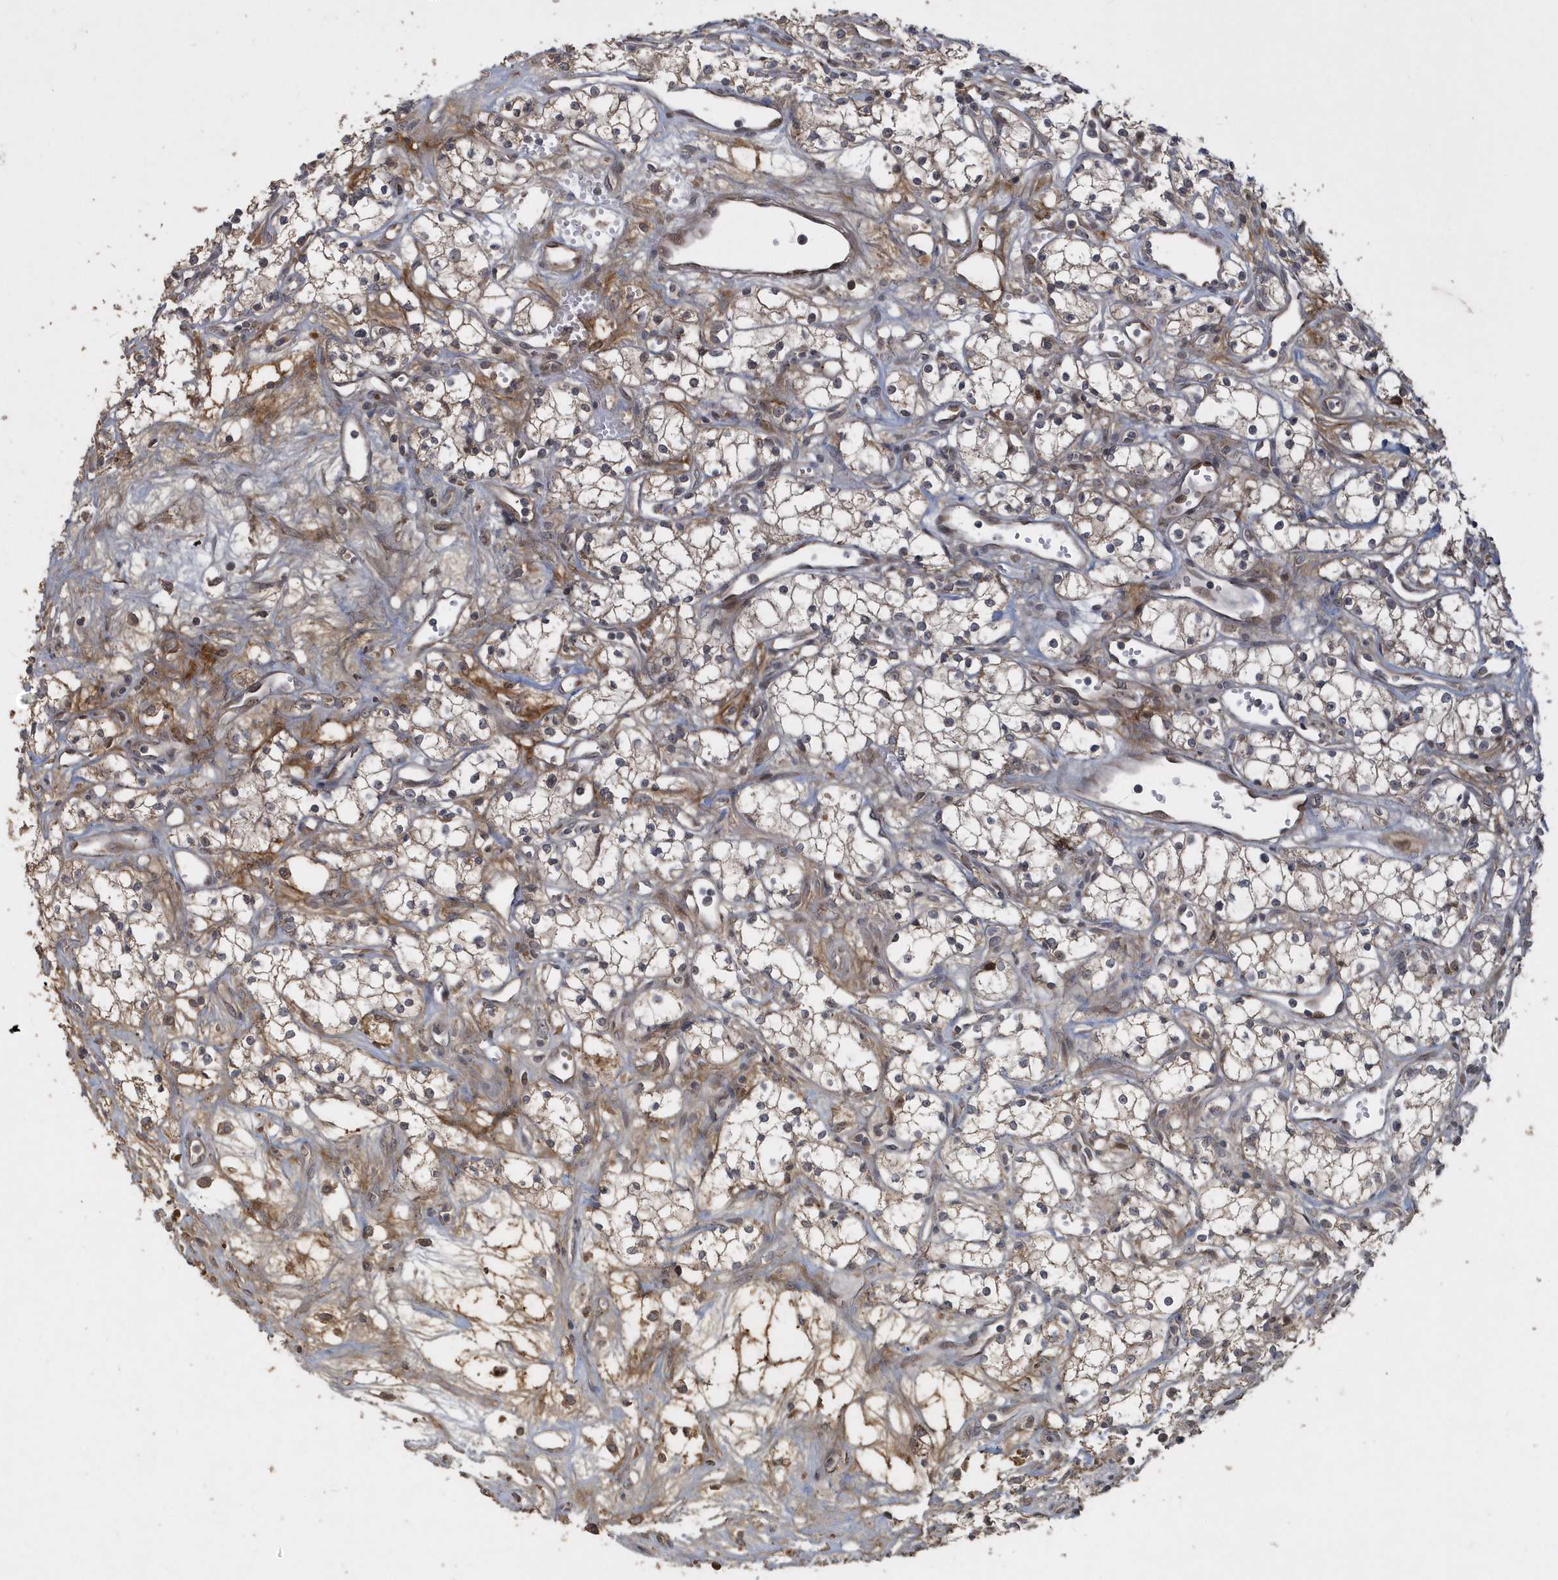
{"staining": {"intensity": "moderate", "quantity": "<25%", "location": "cytoplasmic/membranous"}, "tissue": "renal cancer", "cell_type": "Tumor cells", "image_type": "cancer", "snomed": [{"axis": "morphology", "description": "Adenocarcinoma, NOS"}, {"axis": "topography", "description": "Kidney"}], "caption": "The immunohistochemical stain shows moderate cytoplasmic/membranous positivity in tumor cells of renal adenocarcinoma tissue. Nuclei are stained in blue.", "gene": "TRAIP", "patient": {"sex": "male", "age": 59}}